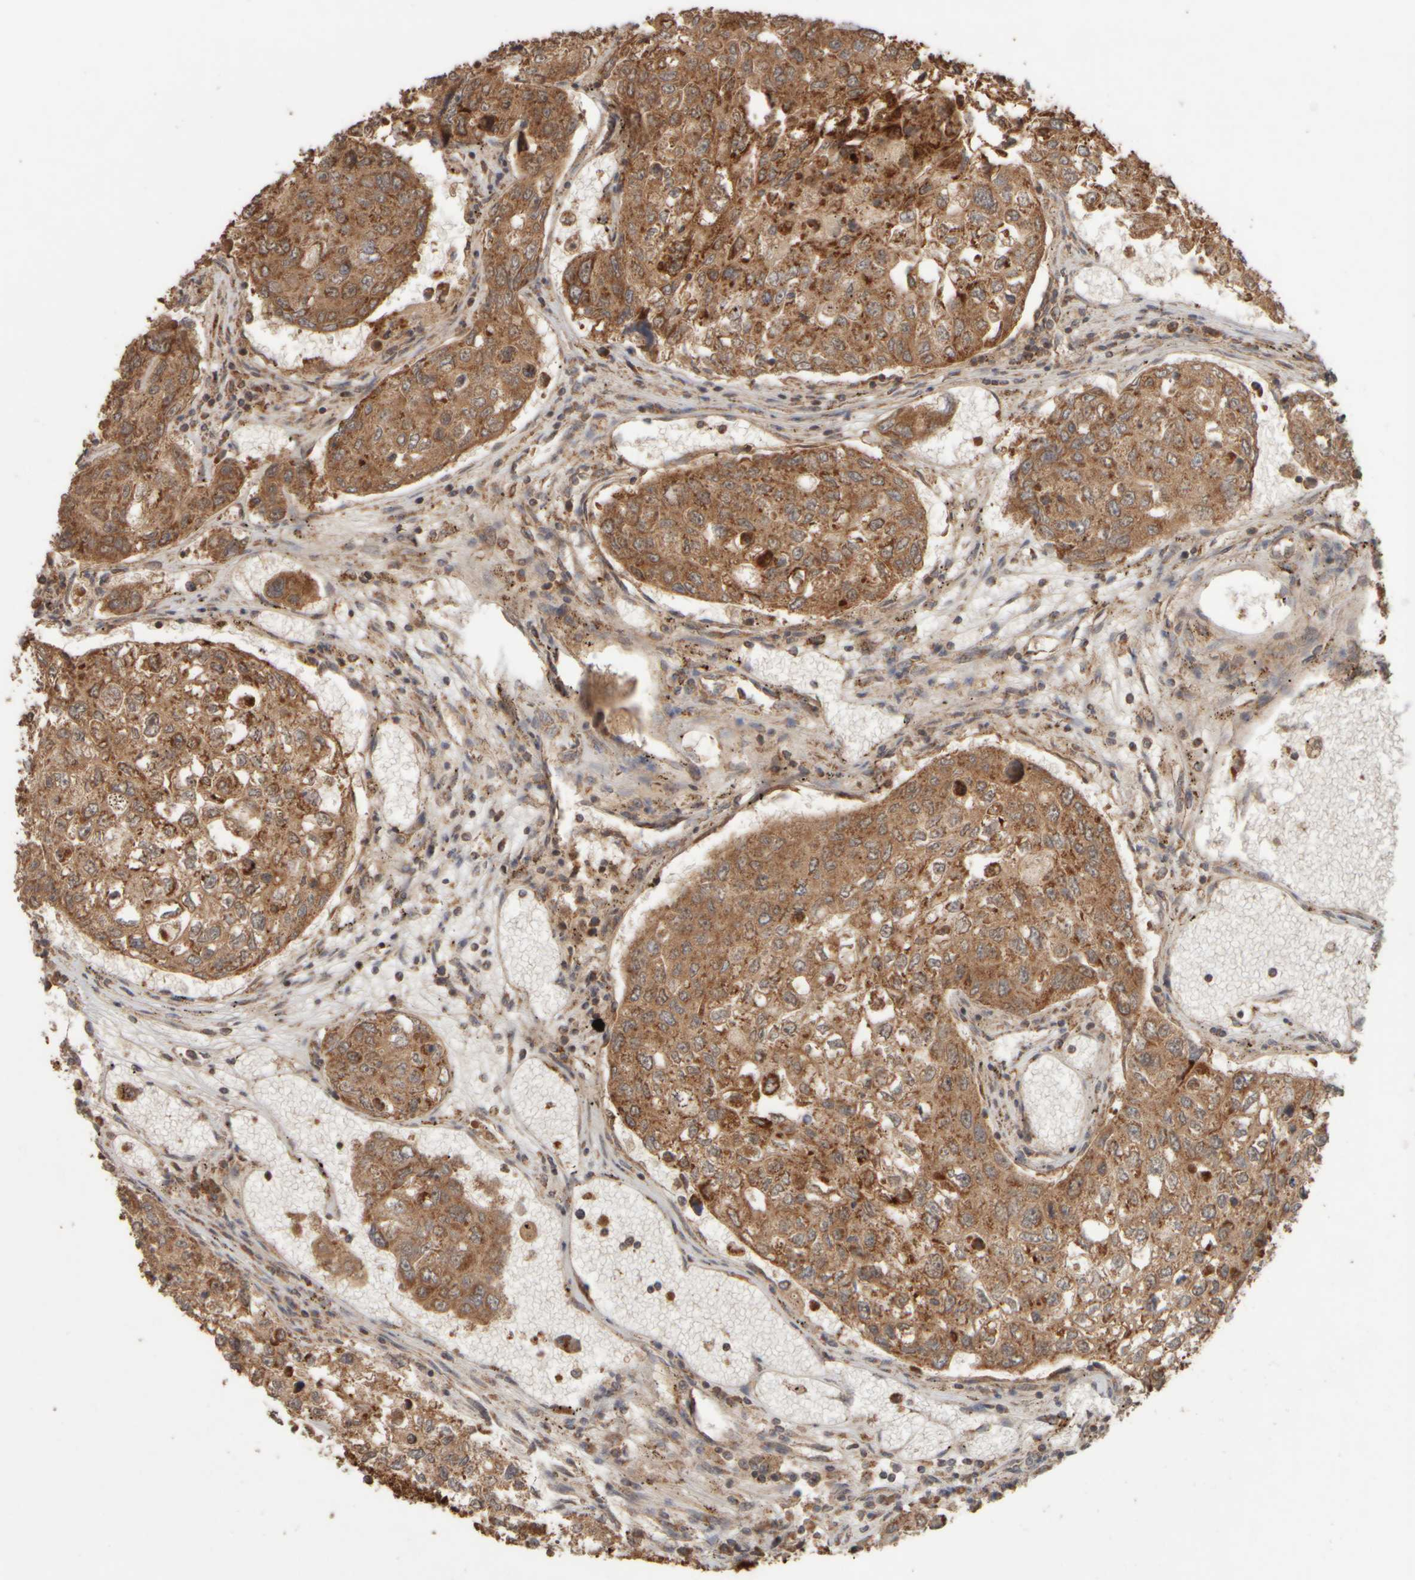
{"staining": {"intensity": "moderate", "quantity": ">75%", "location": "cytoplasmic/membranous"}, "tissue": "urothelial cancer", "cell_type": "Tumor cells", "image_type": "cancer", "snomed": [{"axis": "morphology", "description": "Urothelial carcinoma, High grade"}, {"axis": "topography", "description": "Lymph node"}, {"axis": "topography", "description": "Urinary bladder"}], "caption": "Immunohistochemical staining of human urothelial cancer displays medium levels of moderate cytoplasmic/membranous staining in approximately >75% of tumor cells.", "gene": "EIF2B3", "patient": {"sex": "male", "age": 51}}